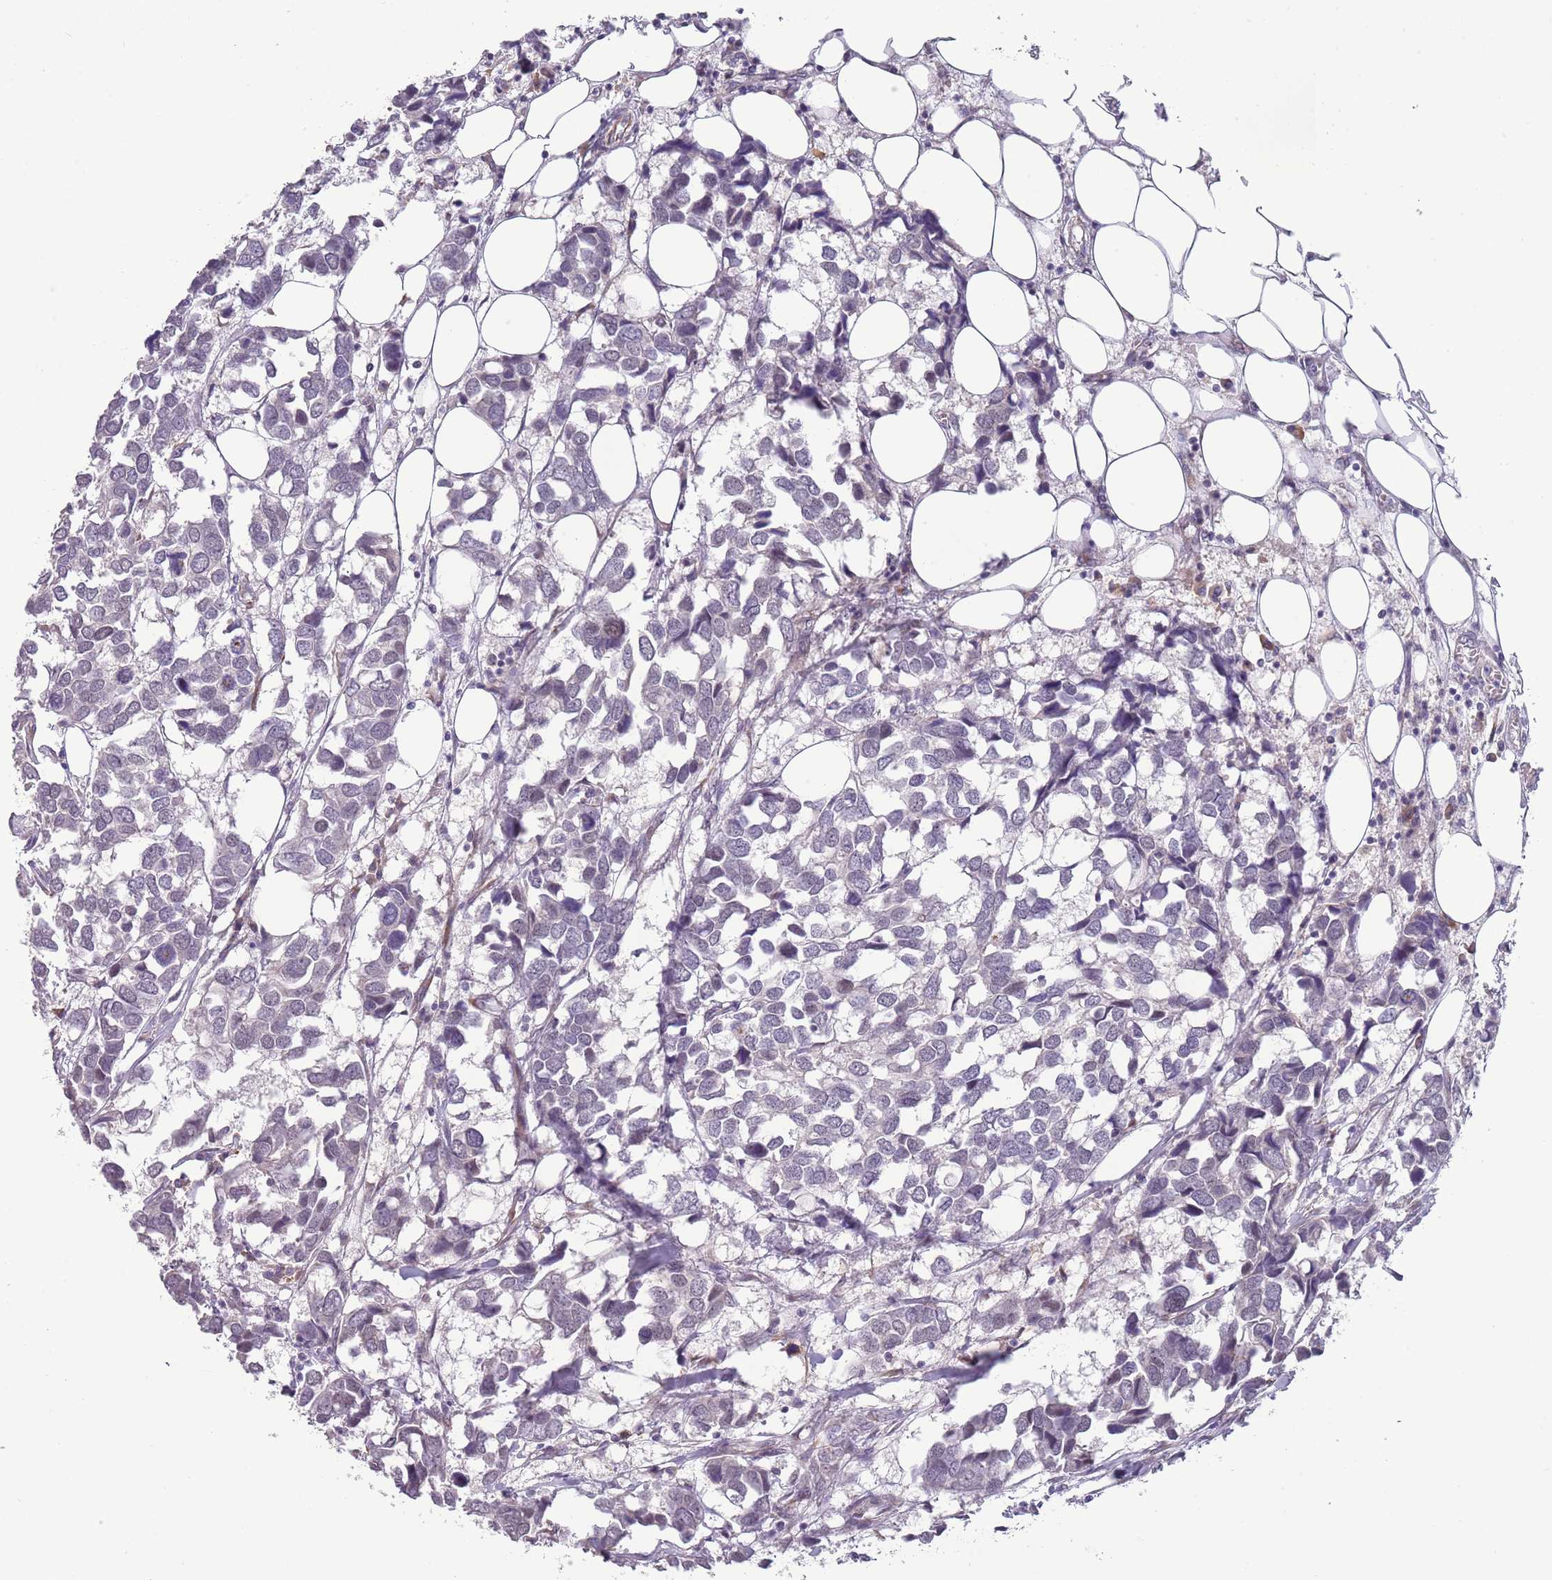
{"staining": {"intensity": "negative", "quantity": "none", "location": "none"}, "tissue": "breast cancer", "cell_type": "Tumor cells", "image_type": "cancer", "snomed": [{"axis": "morphology", "description": "Duct carcinoma"}, {"axis": "topography", "description": "Breast"}], "caption": "Breast cancer was stained to show a protein in brown. There is no significant positivity in tumor cells. (Stains: DAB IHC with hematoxylin counter stain, Microscopy: brightfield microscopy at high magnification).", "gene": "NBPF3", "patient": {"sex": "female", "age": 83}}